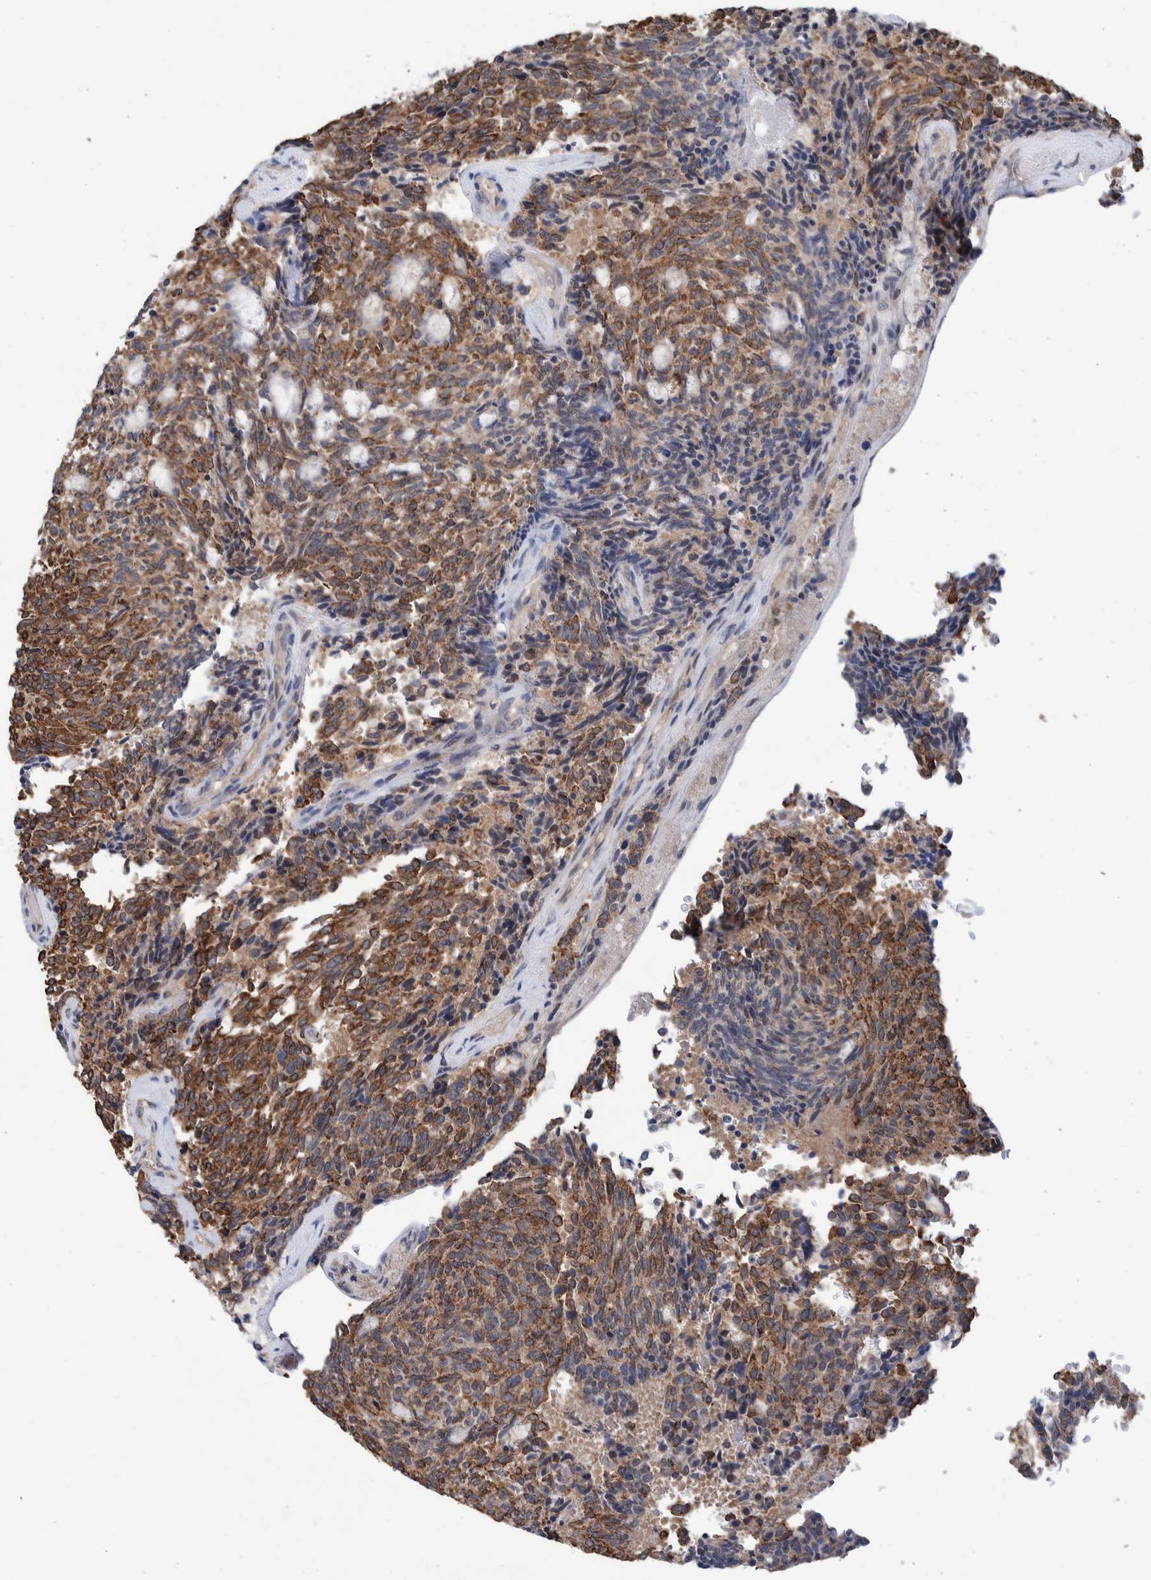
{"staining": {"intensity": "moderate", "quantity": ">75%", "location": "cytoplasmic/membranous"}, "tissue": "carcinoid", "cell_type": "Tumor cells", "image_type": "cancer", "snomed": [{"axis": "morphology", "description": "Carcinoid, malignant, NOS"}, {"axis": "topography", "description": "Pancreas"}], "caption": "Protein positivity by immunohistochemistry (IHC) demonstrates moderate cytoplasmic/membranous staining in approximately >75% of tumor cells in carcinoid (malignant).", "gene": "PFAS", "patient": {"sex": "female", "age": 54}}